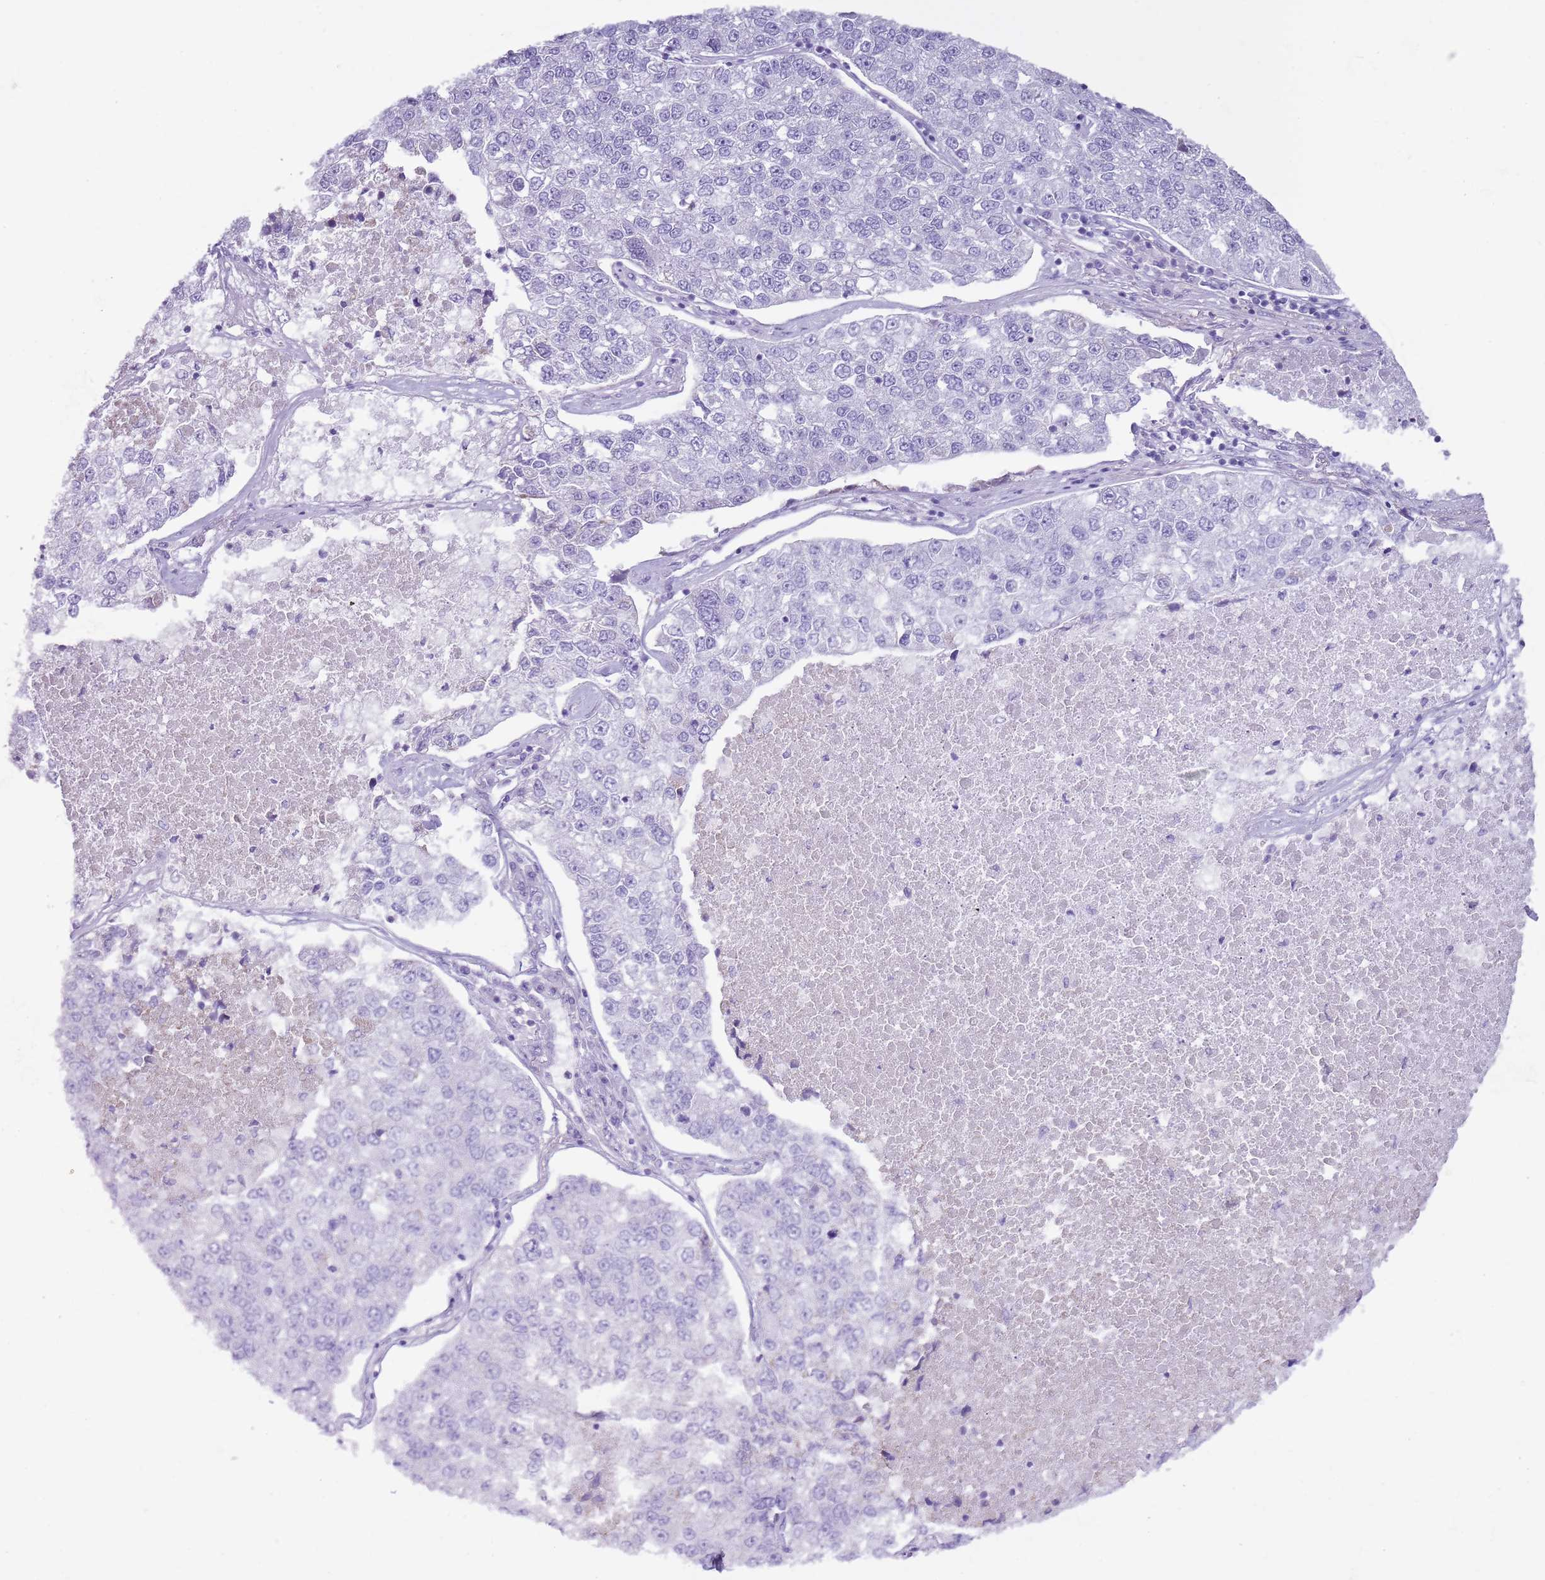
{"staining": {"intensity": "negative", "quantity": "none", "location": "none"}, "tissue": "lung cancer", "cell_type": "Tumor cells", "image_type": "cancer", "snomed": [{"axis": "morphology", "description": "Adenocarcinoma, NOS"}, {"axis": "topography", "description": "Lung"}], "caption": "Micrograph shows no protein staining in tumor cells of lung cancer (adenocarcinoma) tissue.", "gene": "CD177", "patient": {"sex": "male", "age": 49}}